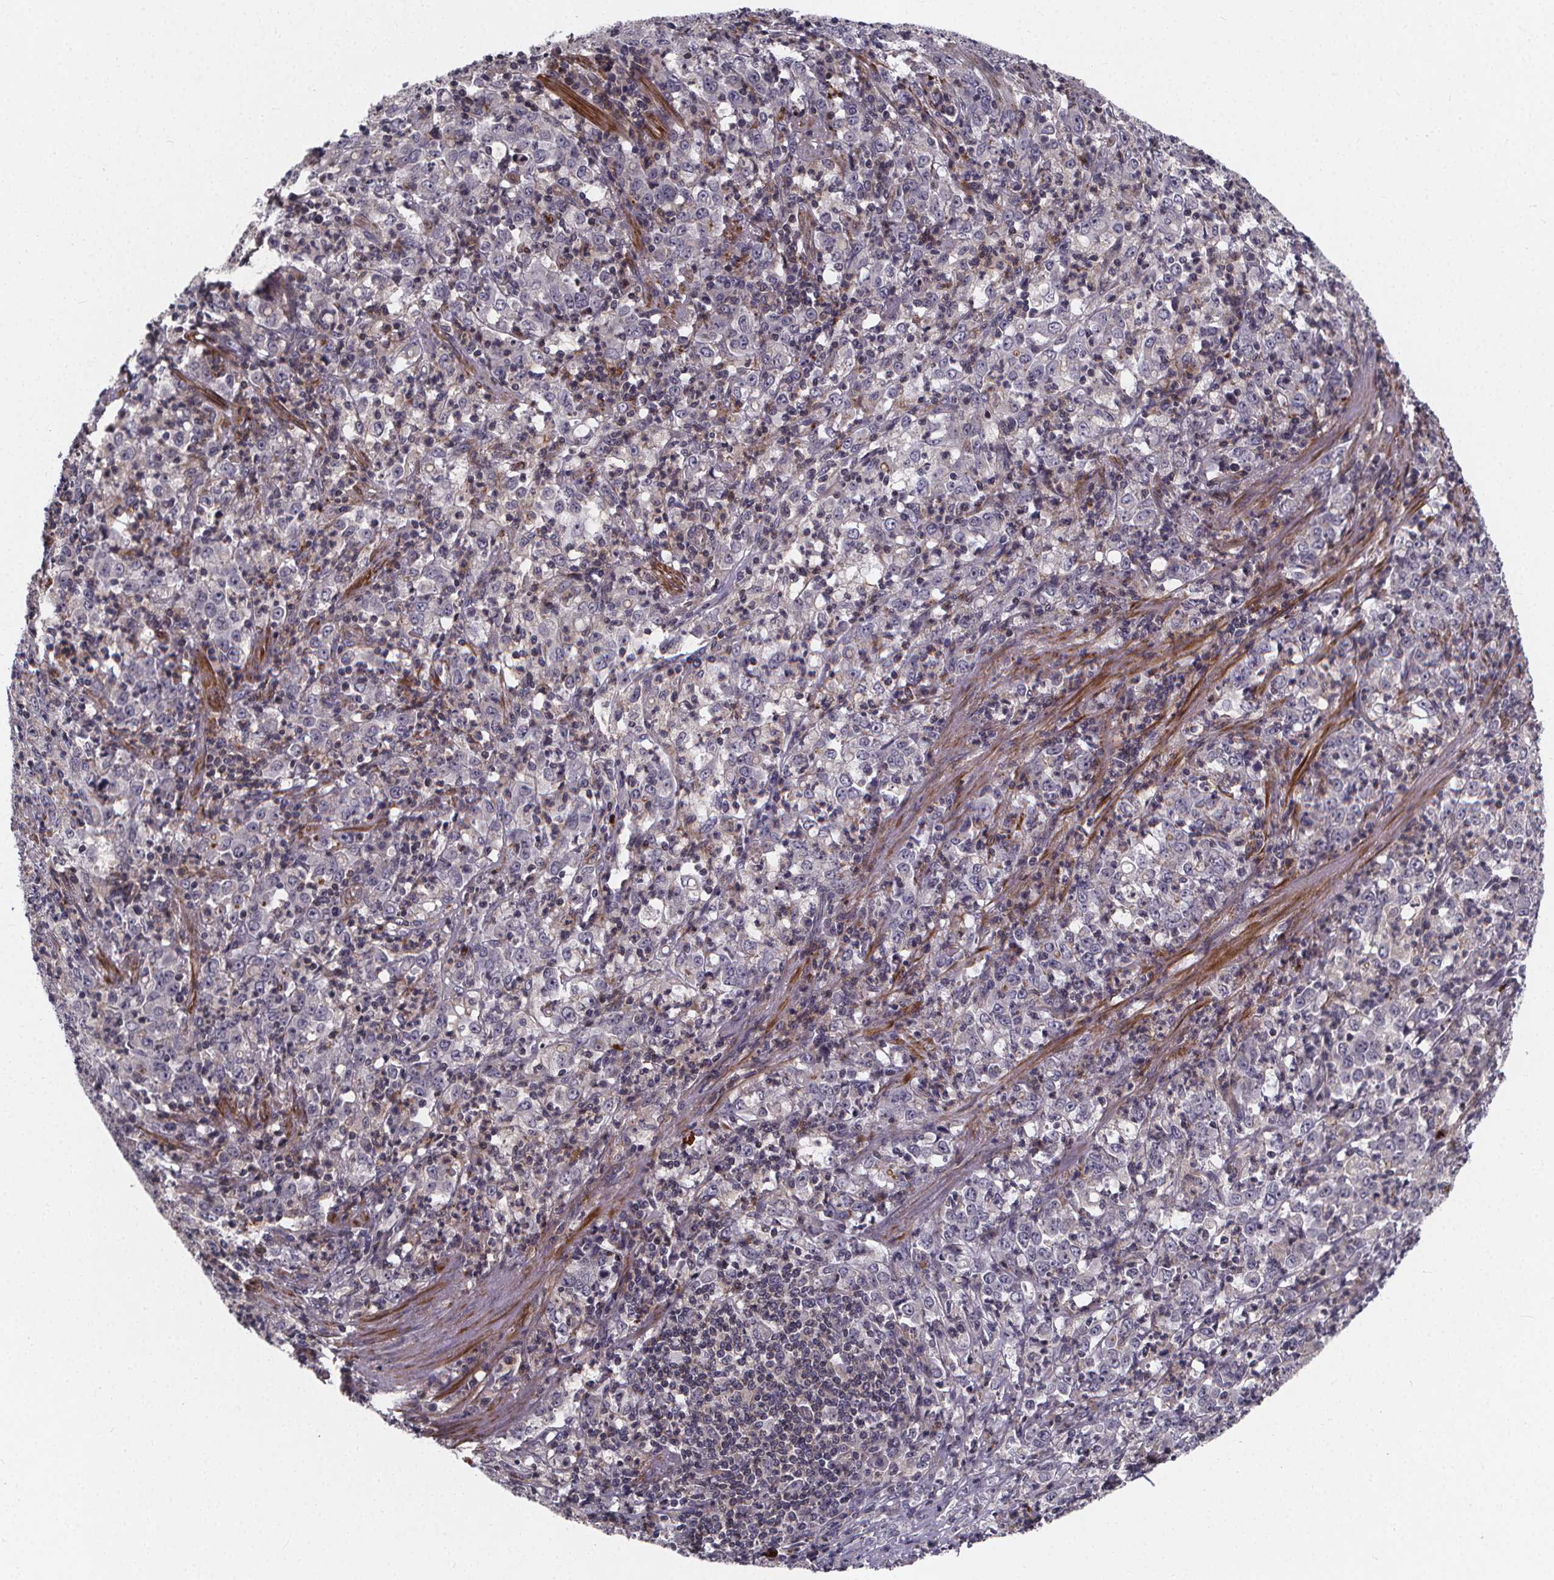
{"staining": {"intensity": "negative", "quantity": "none", "location": "none"}, "tissue": "stomach cancer", "cell_type": "Tumor cells", "image_type": "cancer", "snomed": [{"axis": "morphology", "description": "Adenocarcinoma, NOS"}, {"axis": "topography", "description": "Stomach, lower"}], "caption": "DAB immunohistochemical staining of stomach cancer (adenocarcinoma) exhibits no significant expression in tumor cells. (DAB immunohistochemistry visualized using brightfield microscopy, high magnification).", "gene": "FBXW2", "patient": {"sex": "female", "age": 71}}